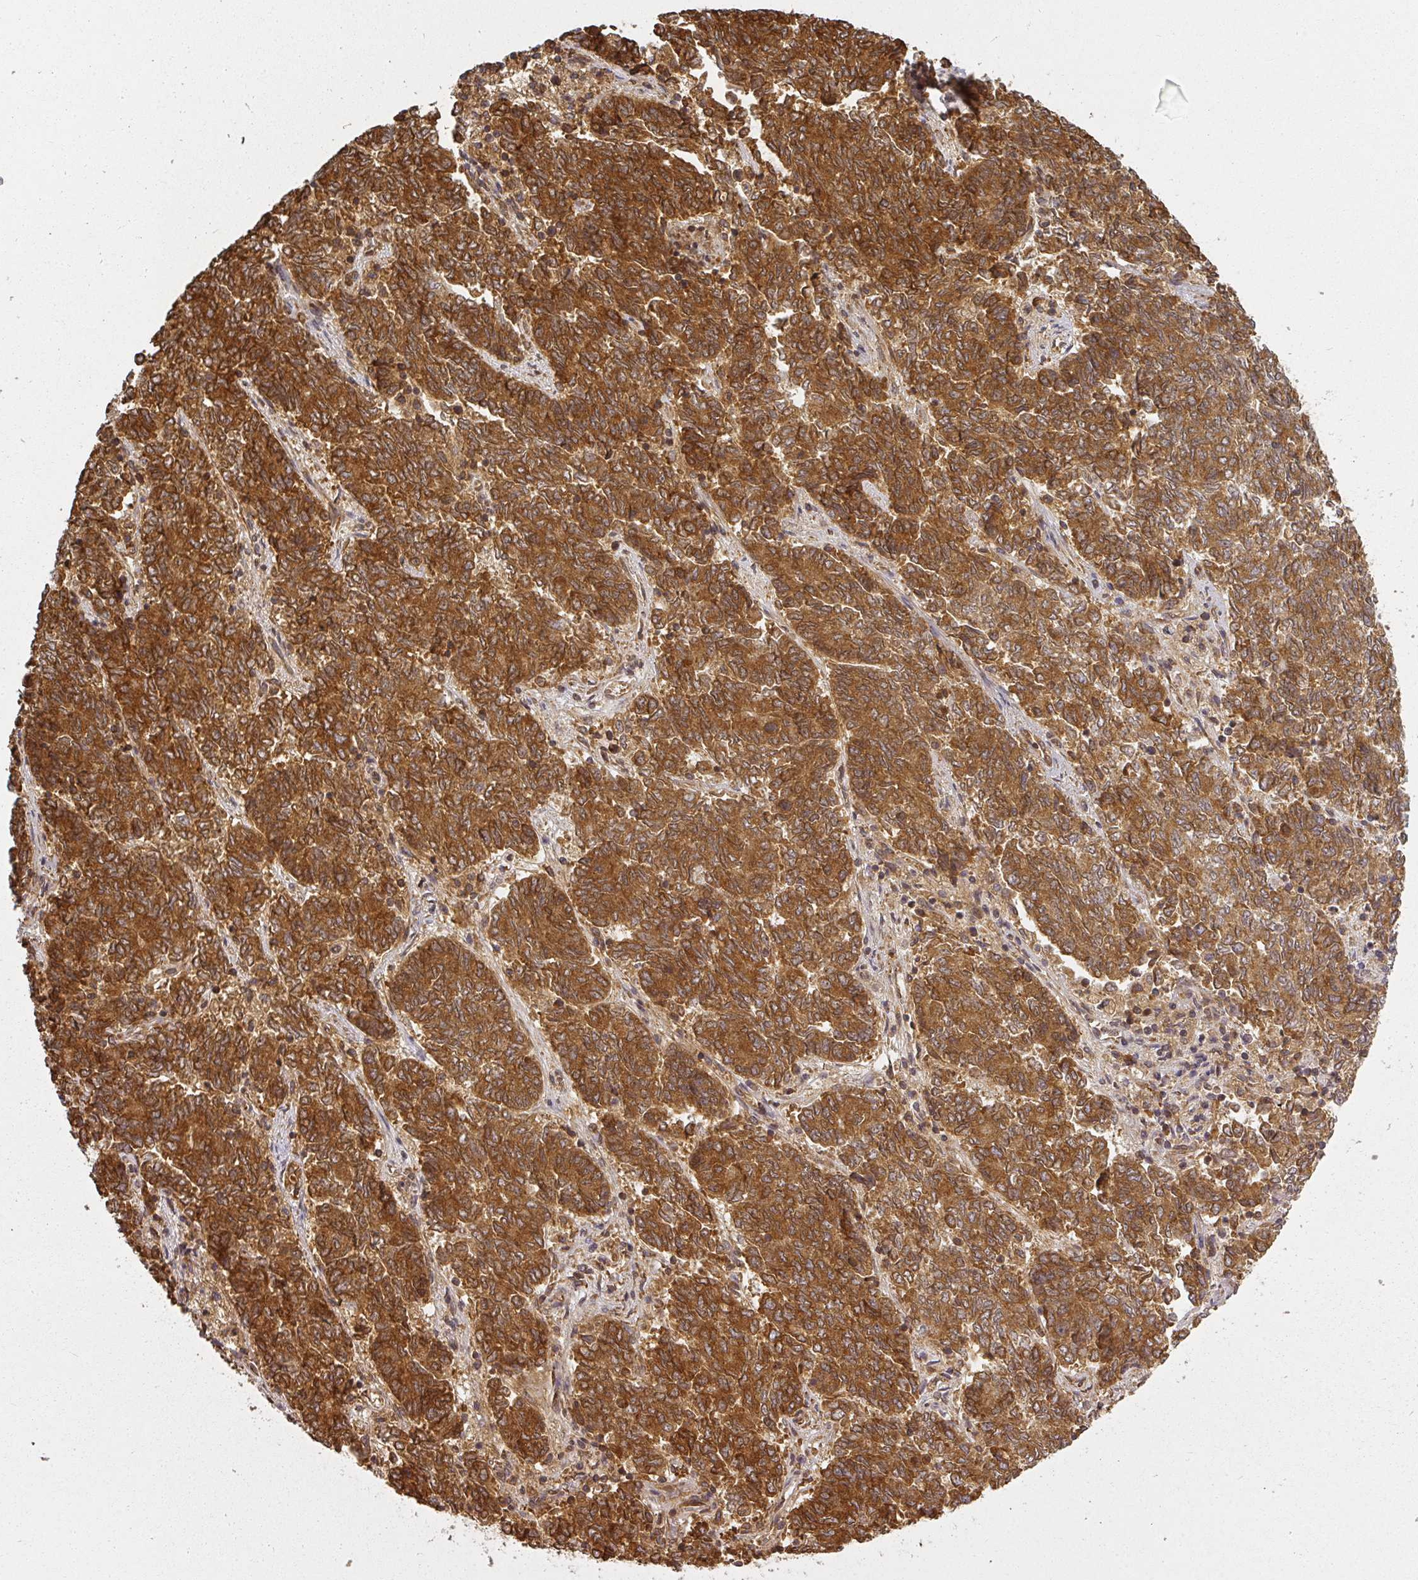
{"staining": {"intensity": "strong", "quantity": ">75%", "location": "cytoplasmic/membranous"}, "tissue": "endometrial cancer", "cell_type": "Tumor cells", "image_type": "cancer", "snomed": [{"axis": "morphology", "description": "Adenocarcinoma, NOS"}, {"axis": "topography", "description": "Endometrium"}], "caption": "This histopathology image demonstrates adenocarcinoma (endometrial) stained with IHC to label a protein in brown. The cytoplasmic/membranous of tumor cells show strong positivity for the protein. Nuclei are counter-stained blue.", "gene": "PPP6R3", "patient": {"sex": "female", "age": 80}}